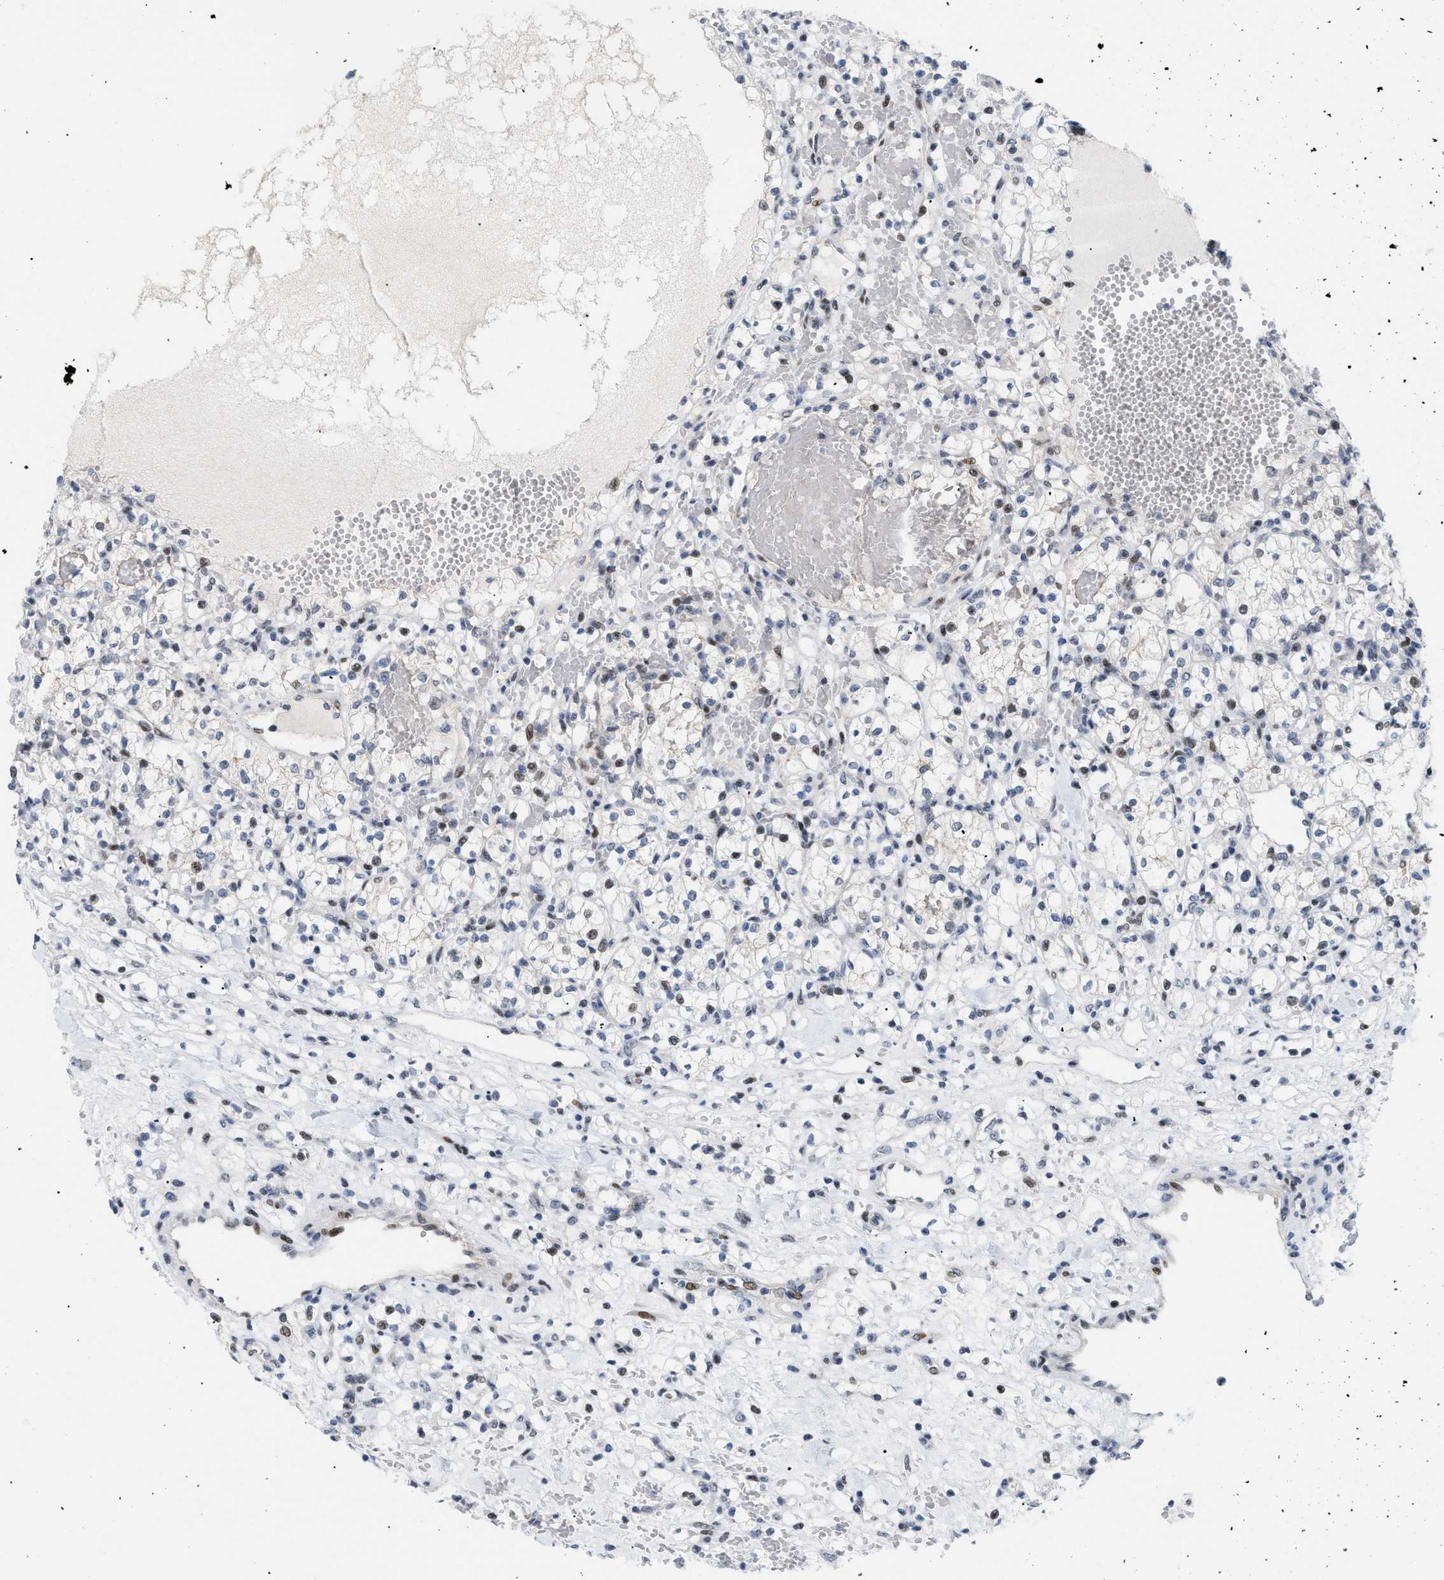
{"staining": {"intensity": "moderate", "quantity": "25%-75%", "location": "nuclear"}, "tissue": "renal cancer", "cell_type": "Tumor cells", "image_type": "cancer", "snomed": [{"axis": "morphology", "description": "Adenocarcinoma, NOS"}, {"axis": "topography", "description": "Kidney"}], "caption": "Immunohistochemistry image of neoplastic tissue: human renal cancer stained using IHC demonstrates medium levels of moderate protein expression localized specifically in the nuclear of tumor cells, appearing as a nuclear brown color.", "gene": "MED1", "patient": {"sex": "female", "age": 60}}